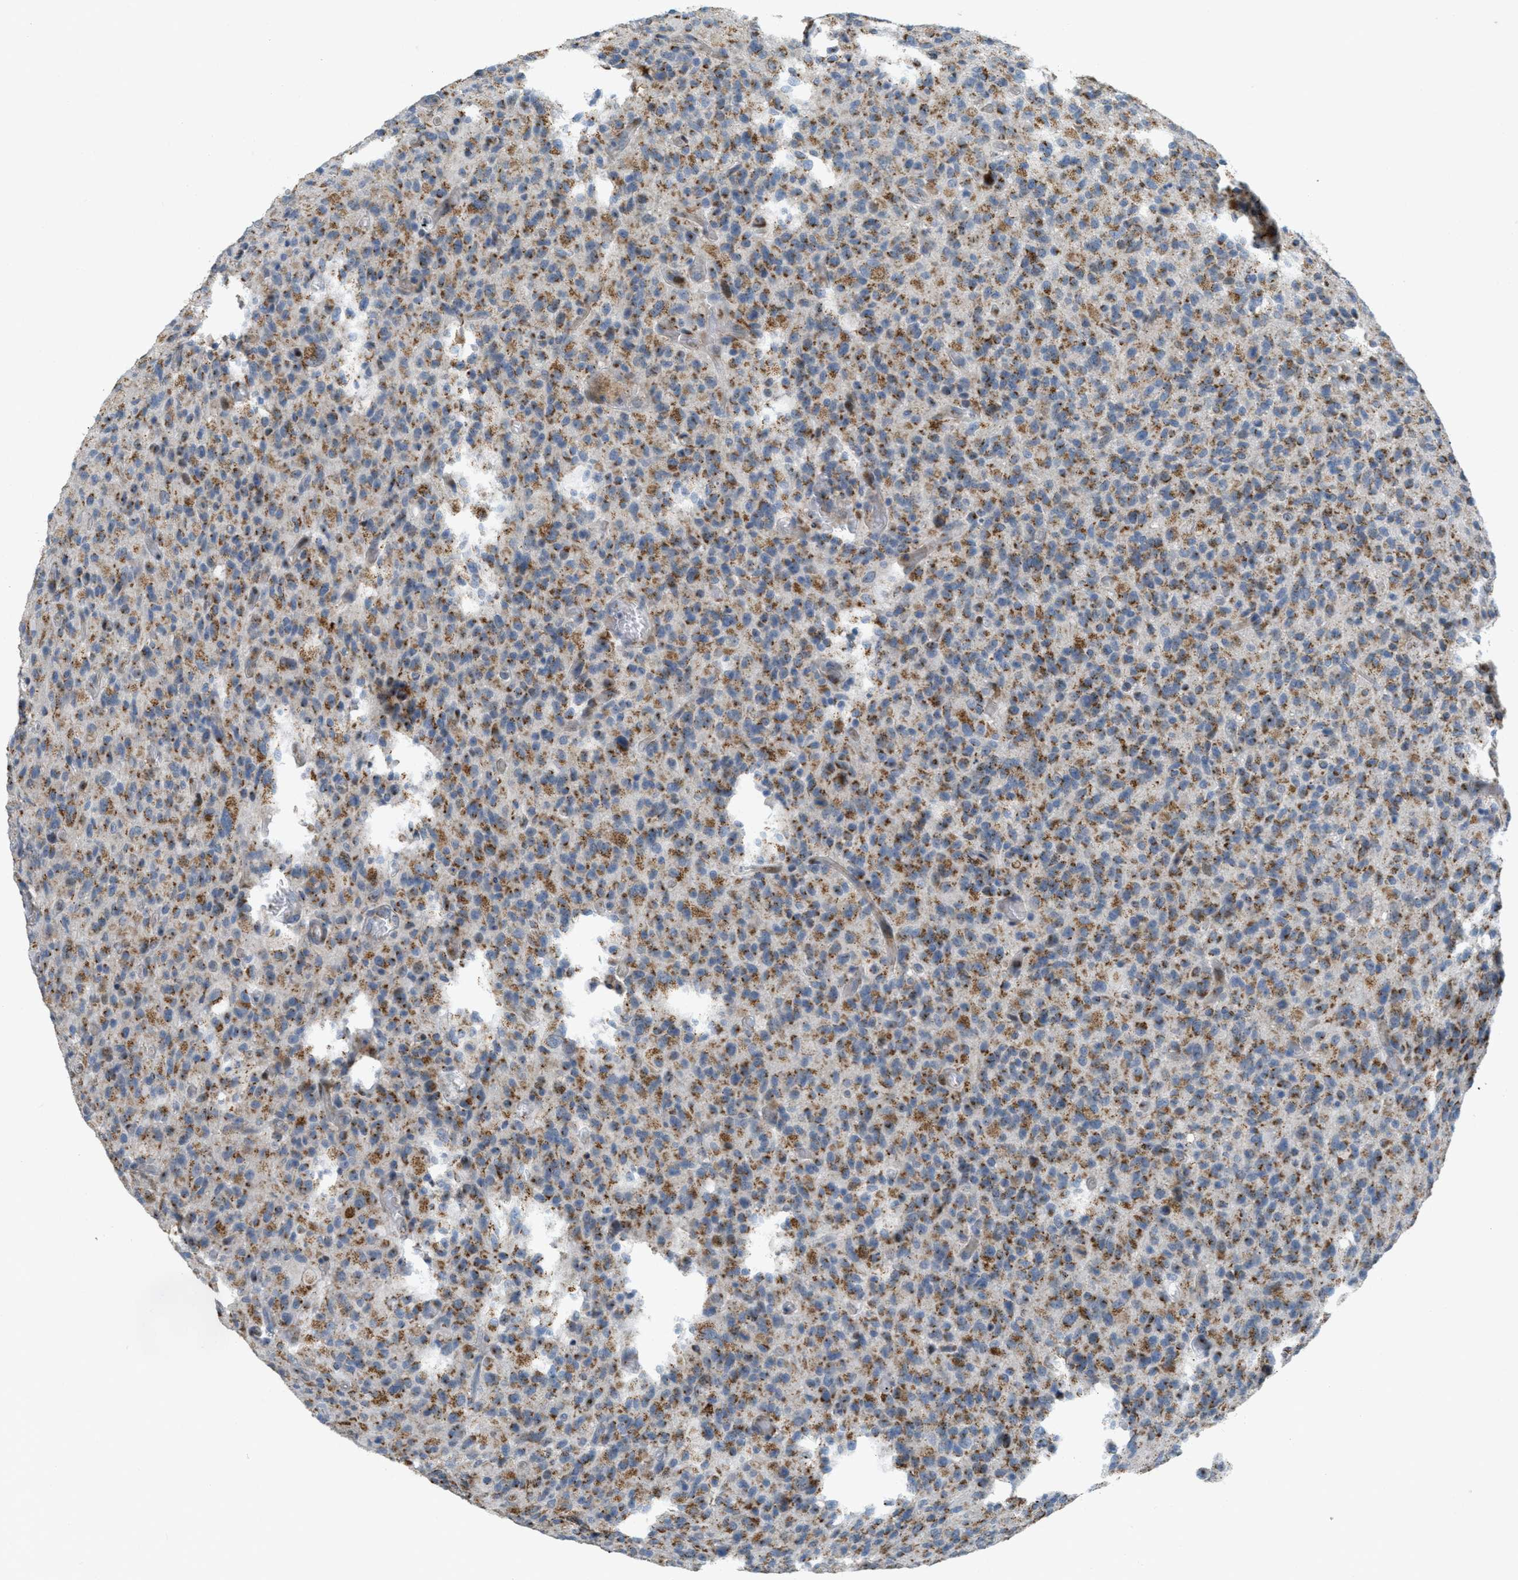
{"staining": {"intensity": "moderate", "quantity": ">75%", "location": "cytoplasmic/membranous"}, "tissue": "glioma", "cell_type": "Tumor cells", "image_type": "cancer", "snomed": [{"axis": "morphology", "description": "Glioma, malignant, High grade"}, {"axis": "topography", "description": "Brain"}], "caption": "DAB immunohistochemical staining of glioma displays moderate cytoplasmic/membranous protein staining in about >75% of tumor cells. The staining is performed using DAB (3,3'-diaminobenzidine) brown chromogen to label protein expression. The nuclei are counter-stained blue using hematoxylin.", "gene": "ZFPL1", "patient": {"sex": "male", "age": 71}}